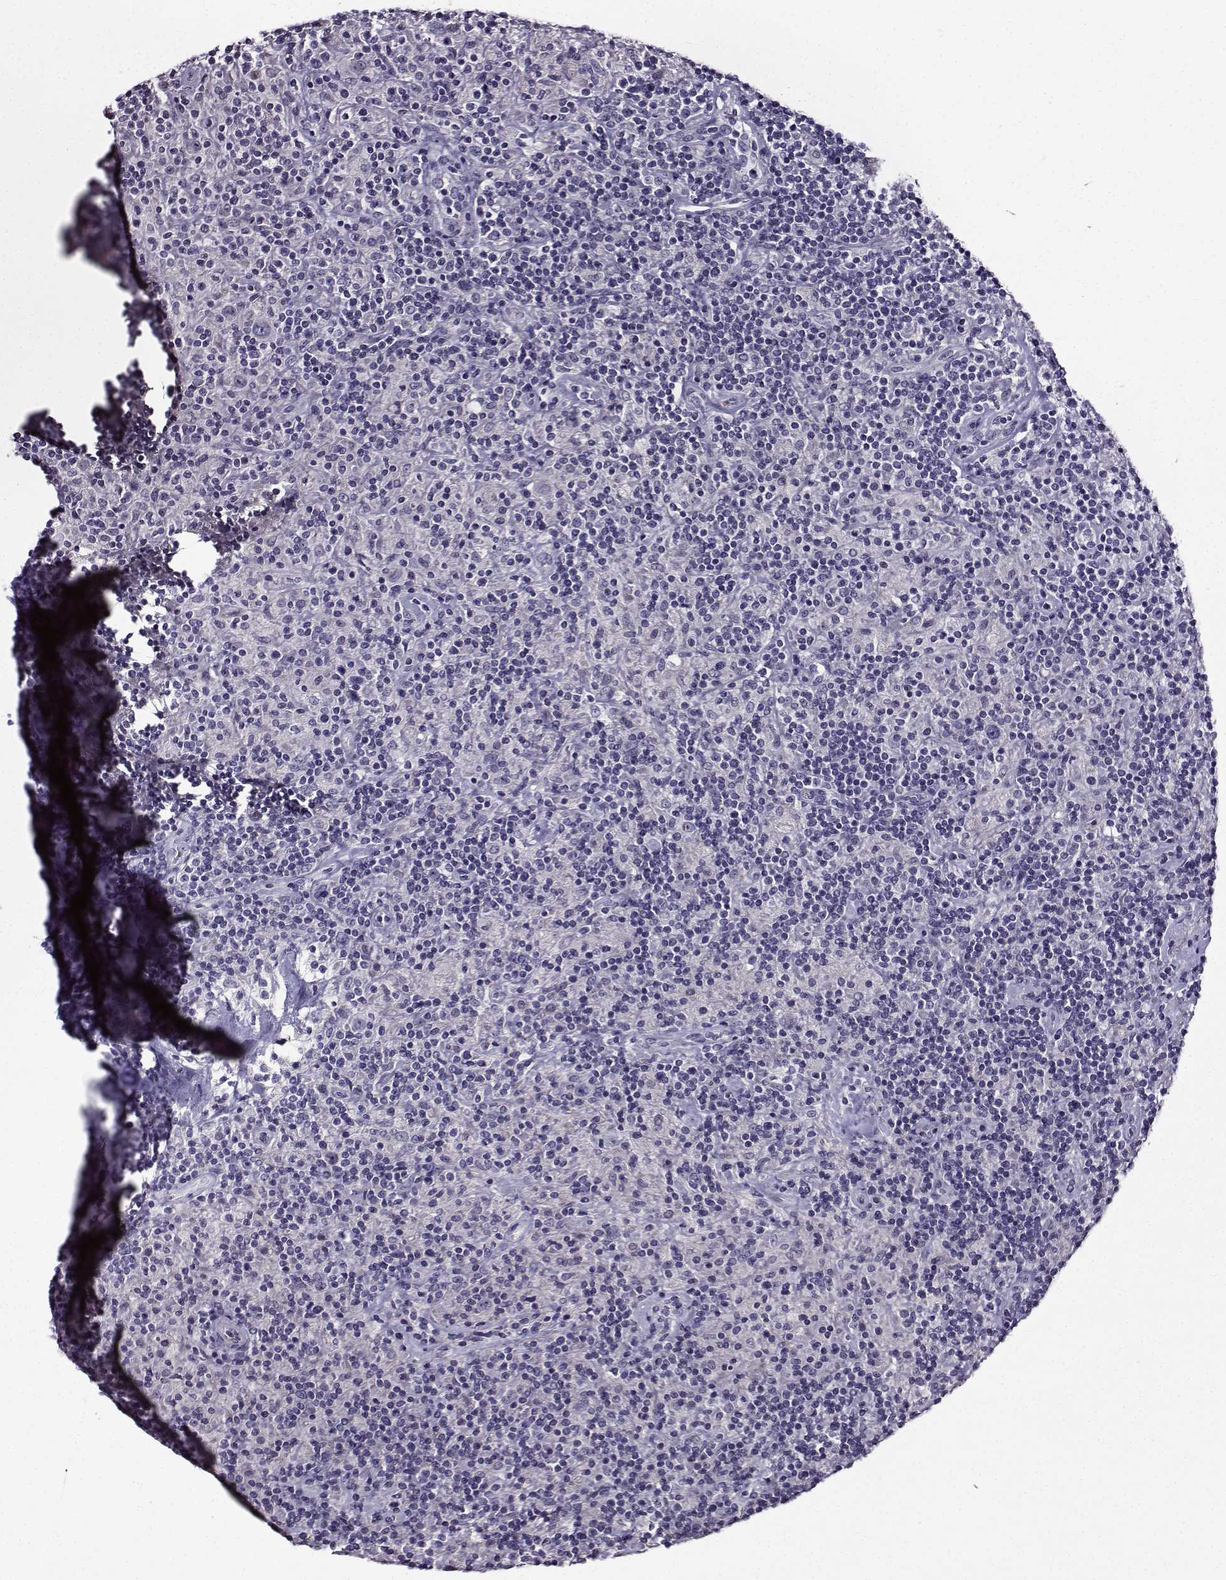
{"staining": {"intensity": "negative", "quantity": "none", "location": "none"}, "tissue": "lymphoma", "cell_type": "Tumor cells", "image_type": "cancer", "snomed": [{"axis": "morphology", "description": "Hodgkin's disease, NOS"}, {"axis": "topography", "description": "Lymph node"}], "caption": "DAB immunohistochemical staining of human lymphoma exhibits no significant expression in tumor cells. (DAB IHC with hematoxylin counter stain).", "gene": "TMEM266", "patient": {"sex": "male", "age": 70}}